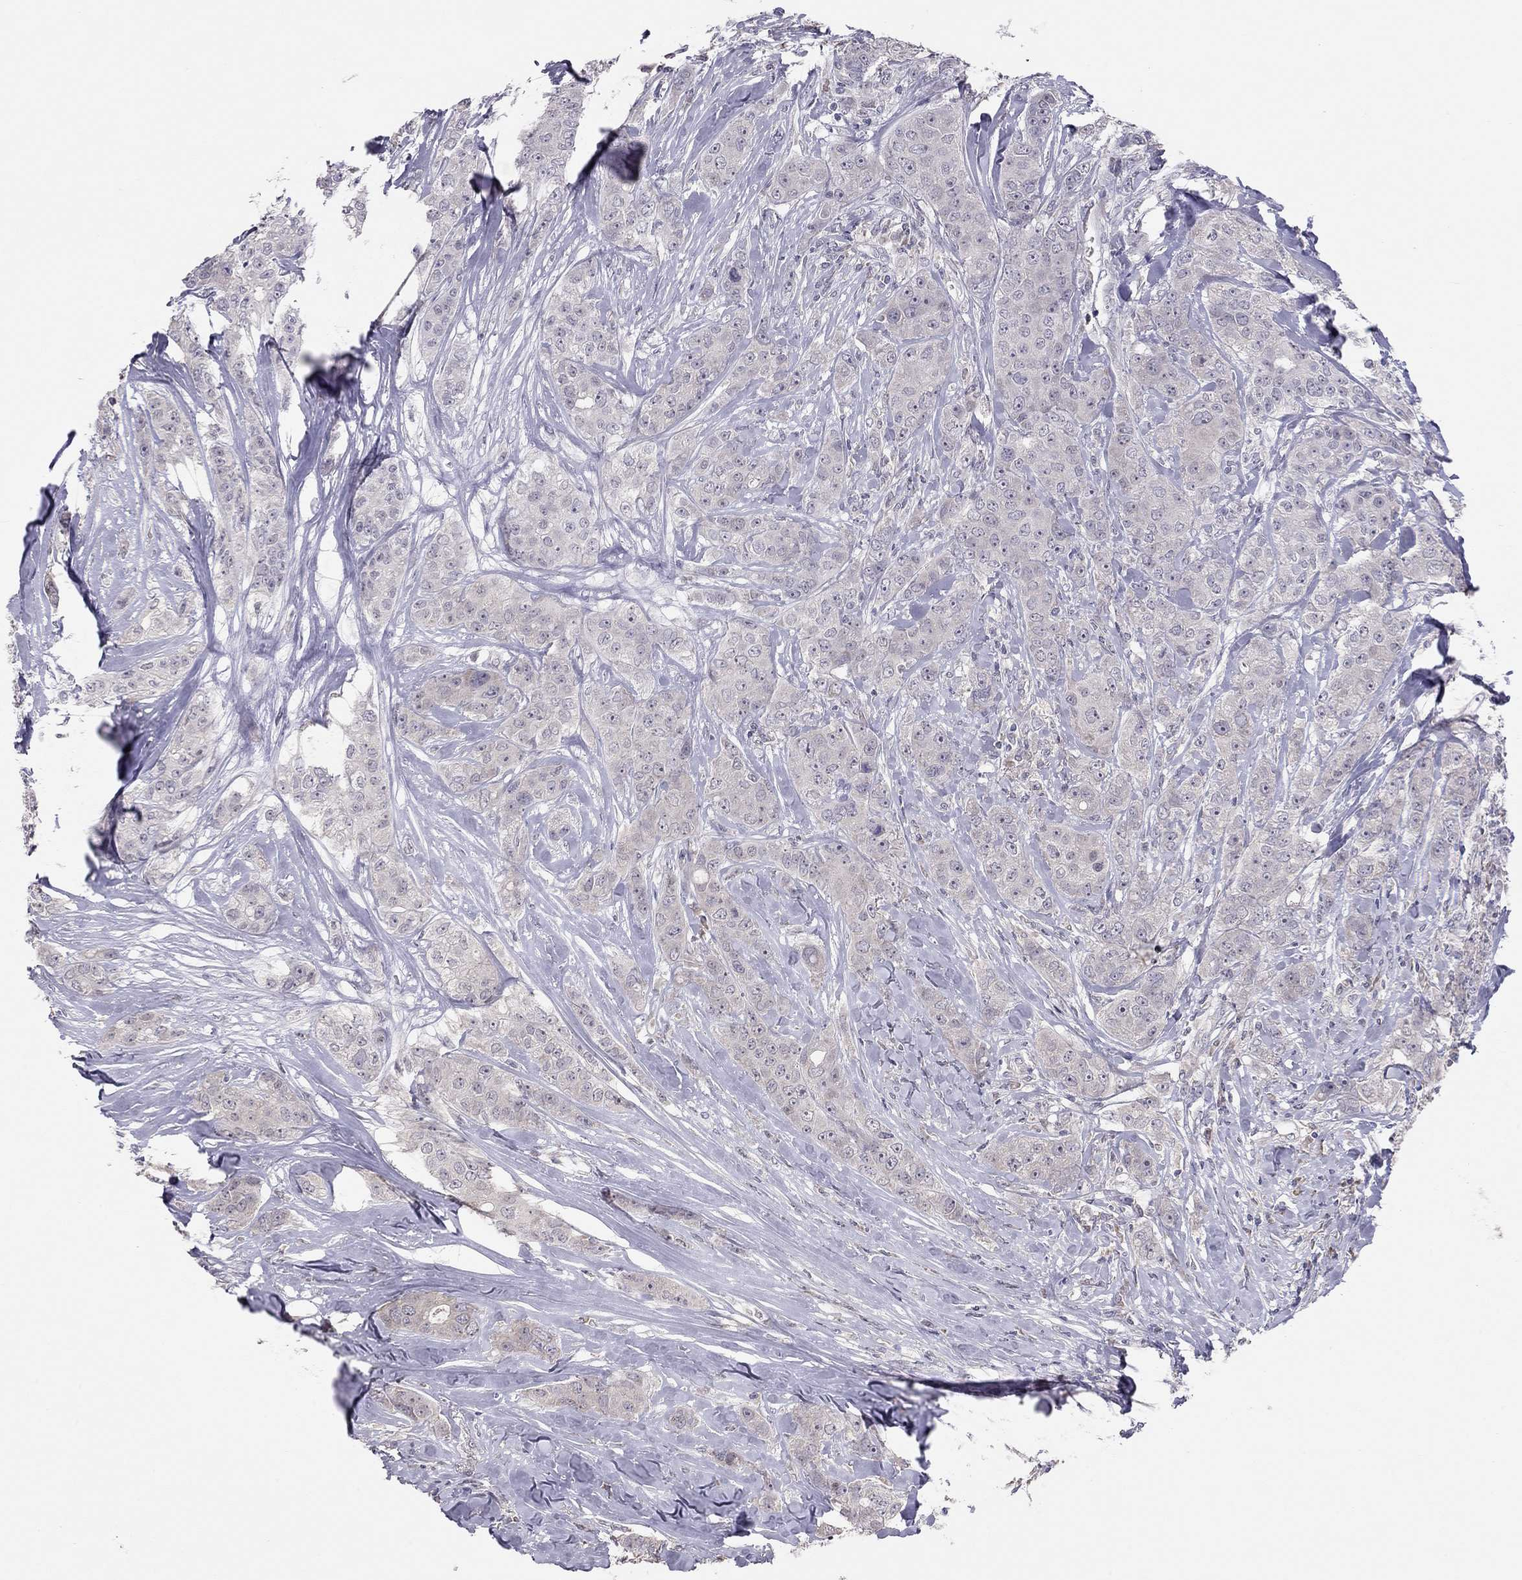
{"staining": {"intensity": "negative", "quantity": "none", "location": "none"}, "tissue": "breast cancer", "cell_type": "Tumor cells", "image_type": "cancer", "snomed": [{"axis": "morphology", "description": "Duct carcinoma"}, {"axis": "topography", "description": "Breast"}], "caption": "The histopathology image displays no significant staining in tumor cells of breast cancer.", "gene": "HSF2BP", "patient": {"sex": "female", "age": 43}}